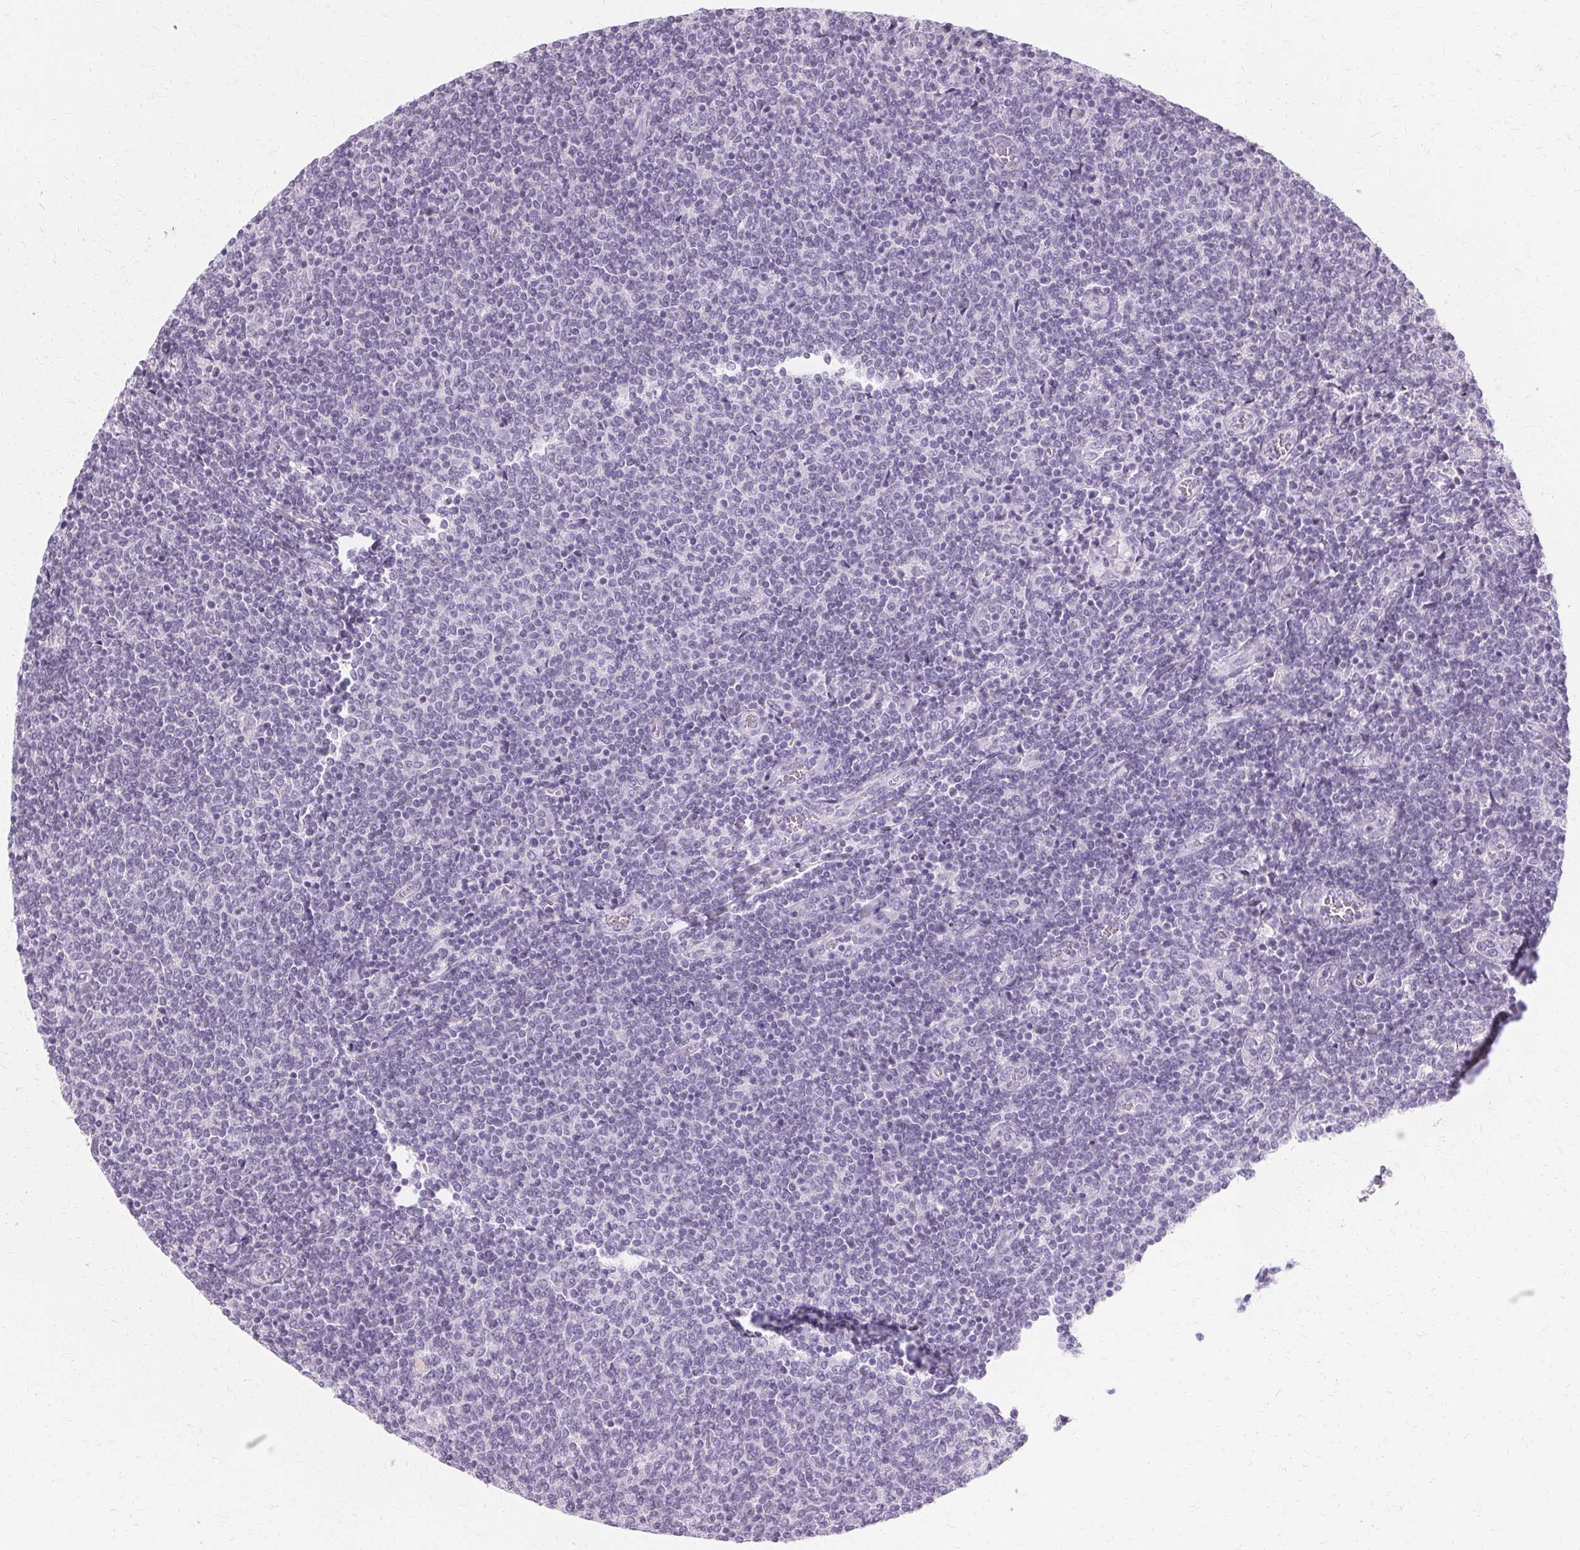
{"staining": {"intensity": "negative", "quantity": "none", "location": "none"}, "tissue": "lymphoma", "cell_type": "Tumor cells", "image_type": "cancer", "snomed": [{"axis": "morphology", "description": "Malignant lymphoma, non-Hodgkin's type, Low grade"}, {"axis": "topography", "description": "Lymph node"}], "caption": "Immunohistochemistry (IHC) image of neoplastic tissue: human lymphoma stained with DAB exhibits no significant protein expression in tumor cells. The staining was performed using DAB to visualize the protein expression in brown, while the nuclei were stained in blue with hematoxylin (Magnification: 20x).", "gene": "KRT6C", "patient": {"sex": "male", "age": 52}}